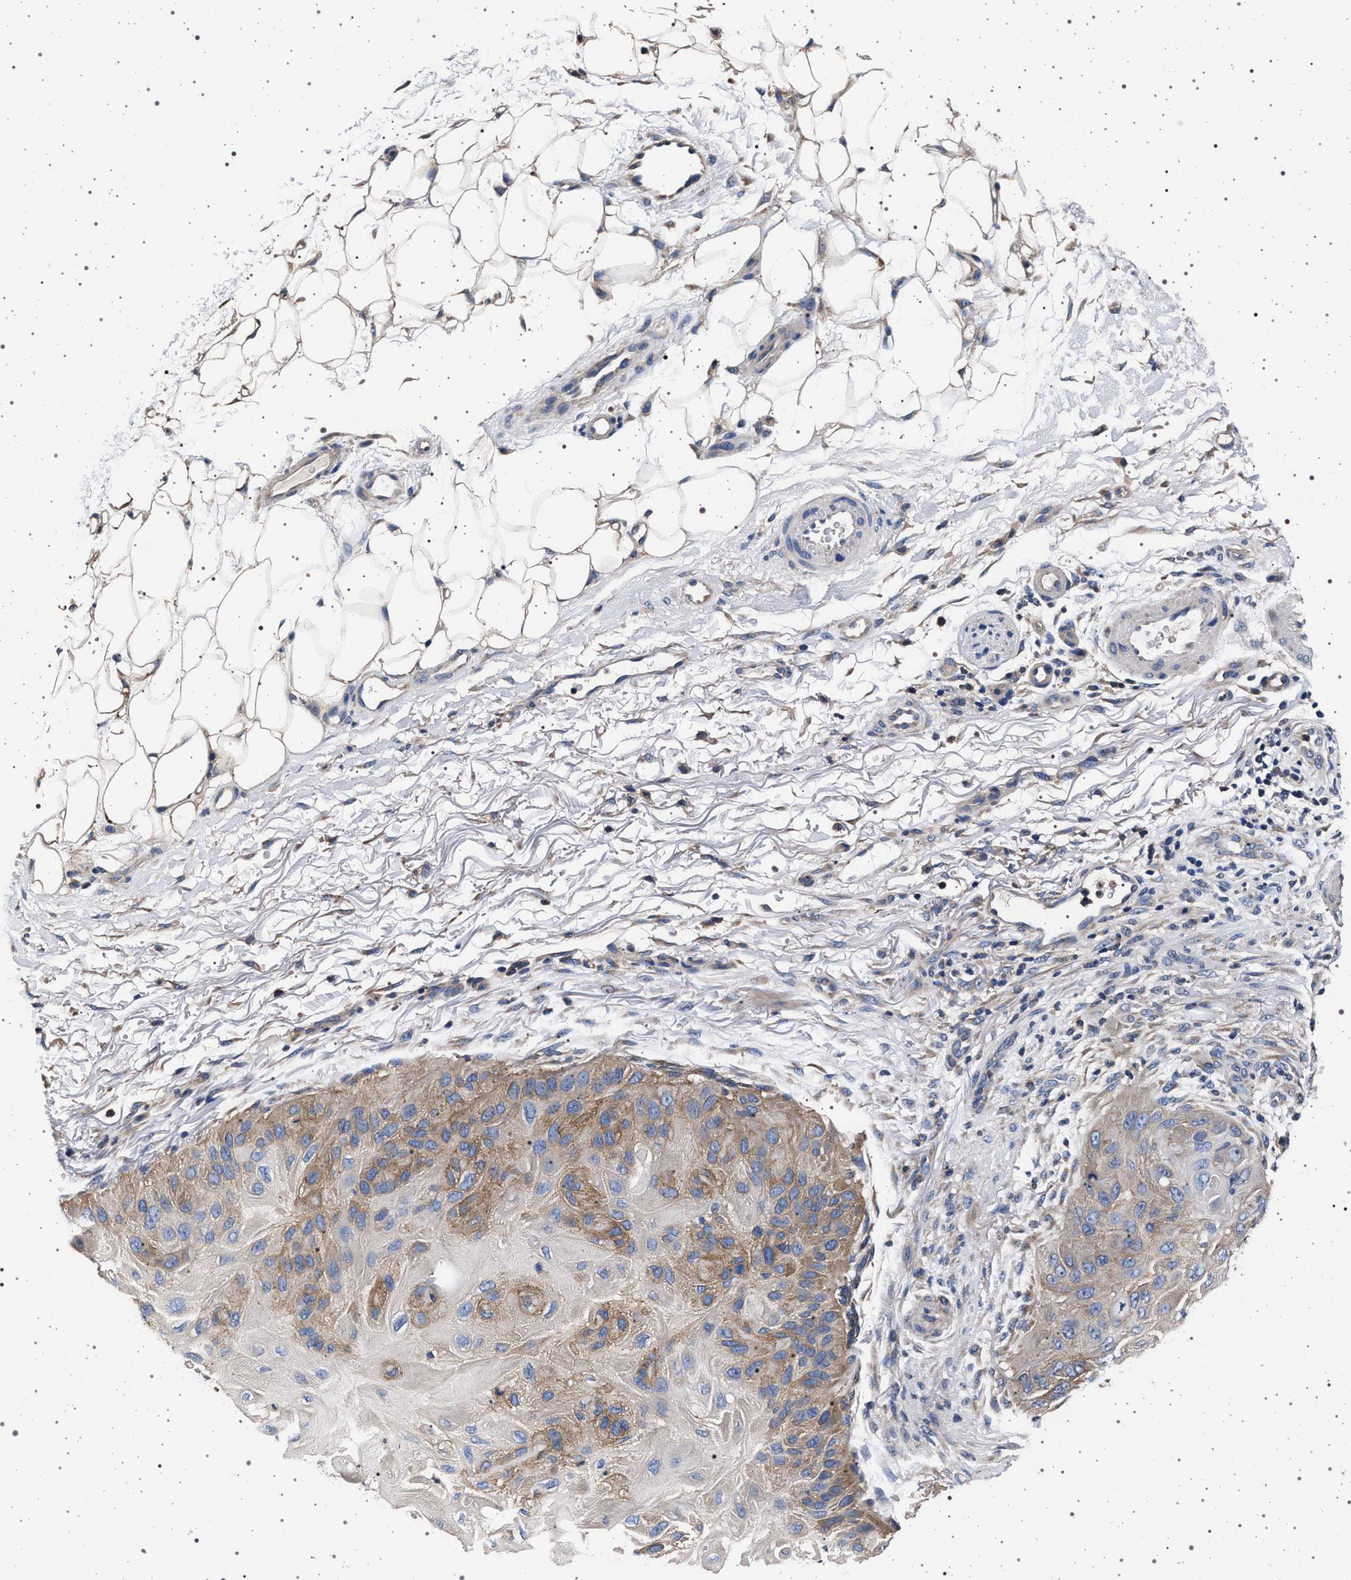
{"staining": {"intensity": "moderate", "quantity": "25%-75%", "location": "cytoplasmic/membranous"}, "tissue": "skin cancer", "cell_type": "Tumor cells", "image_type": "cancer", "snomed": [{"axis": "morphology", "description": "Squamous cell carcinoma, NOS"}, {"axis": "topography", "description": "Skin"}], "caption": "Skin squamous cell carcinoma stained with a protein marker displays moderate staining in tumor cells.", "gene": "MAP3K2", "patient": {"sex": "female", "age": 77}}